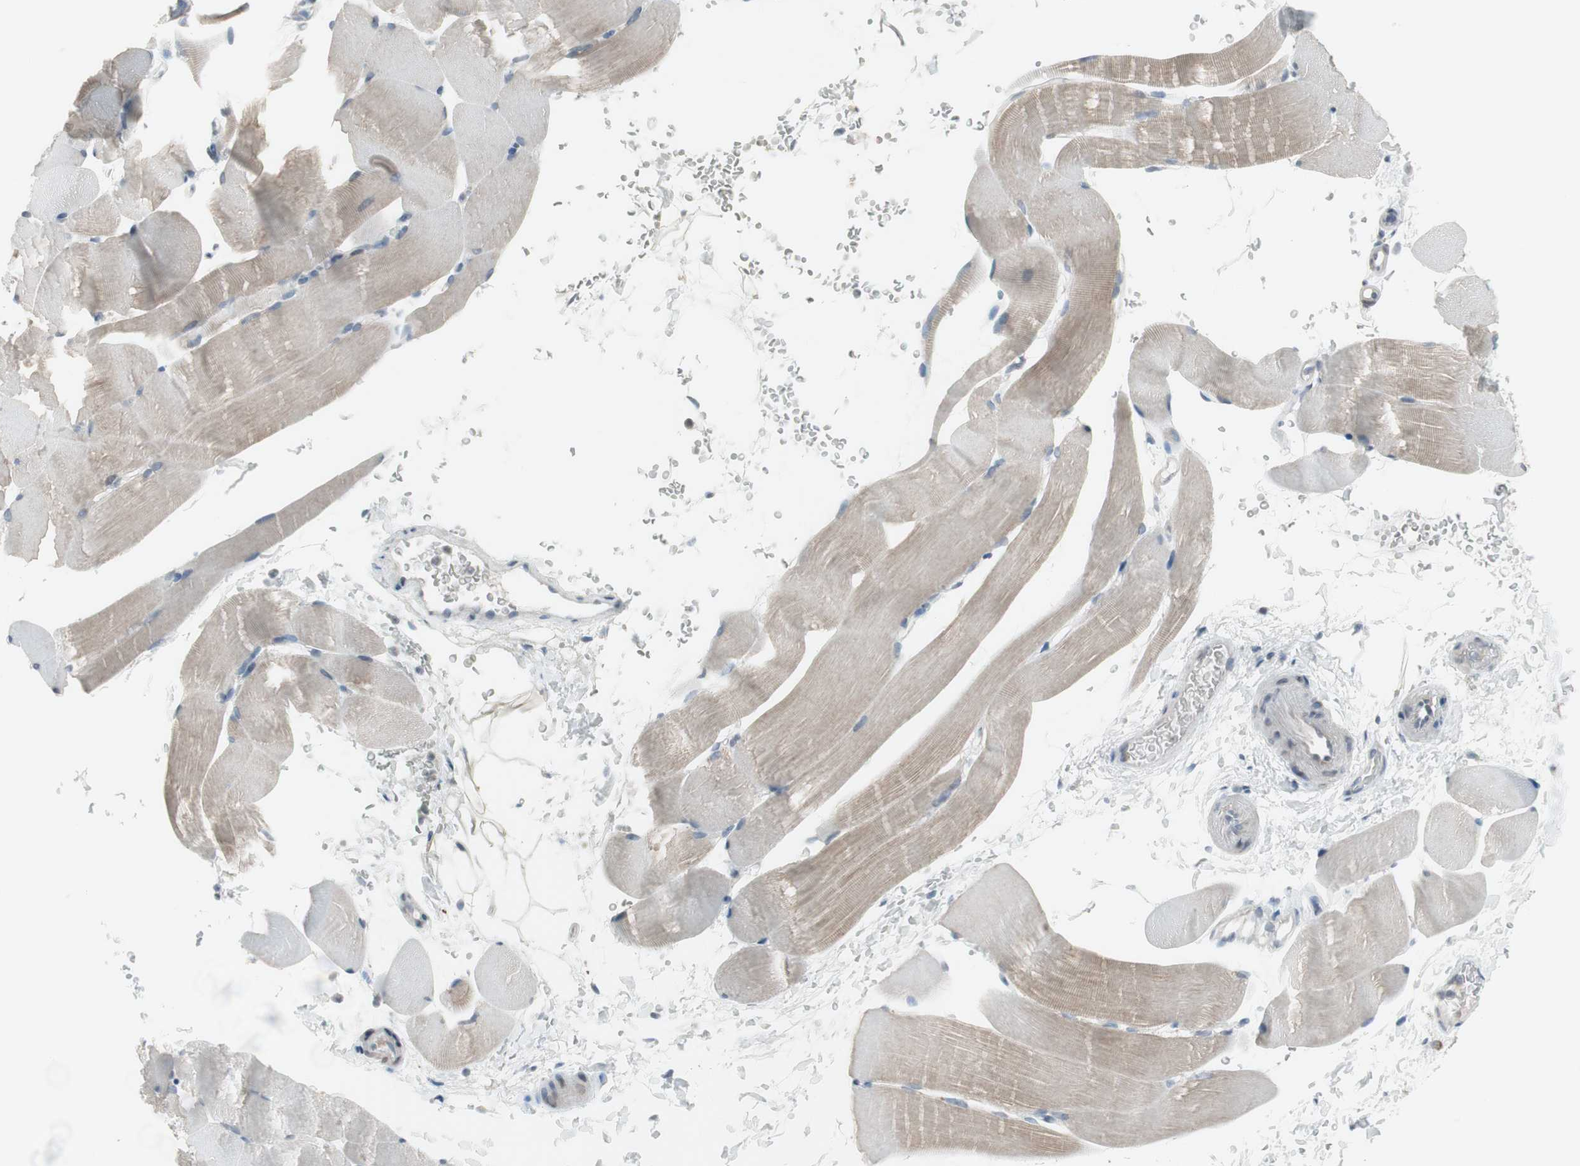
{"staining": {"intensity": "weak", "quantity": "25%-75%", "location": "cytoplasmic/membranous"}, "tissue": "skeletal muscle", "cell_type": "Myocytes", "image_type": "normal", "snomed": [{"axis": "morphology", "description": "Normal tissue, NOS"}, {"axis": "topography", "description": "Skeletal muscle"}, {"axis": "topography", "description": "Parathyroid gland"}], "caption": "Skeletal muscle stained with DAB (3,3'-diaminobenzidine) immunohistochemistry displays low levels of weak cytoplasmic/membranous positivity in approximately 25%-75% of myocytes.", "gene": "ARG2", "patient": {"sex": "female", "age": 37}}